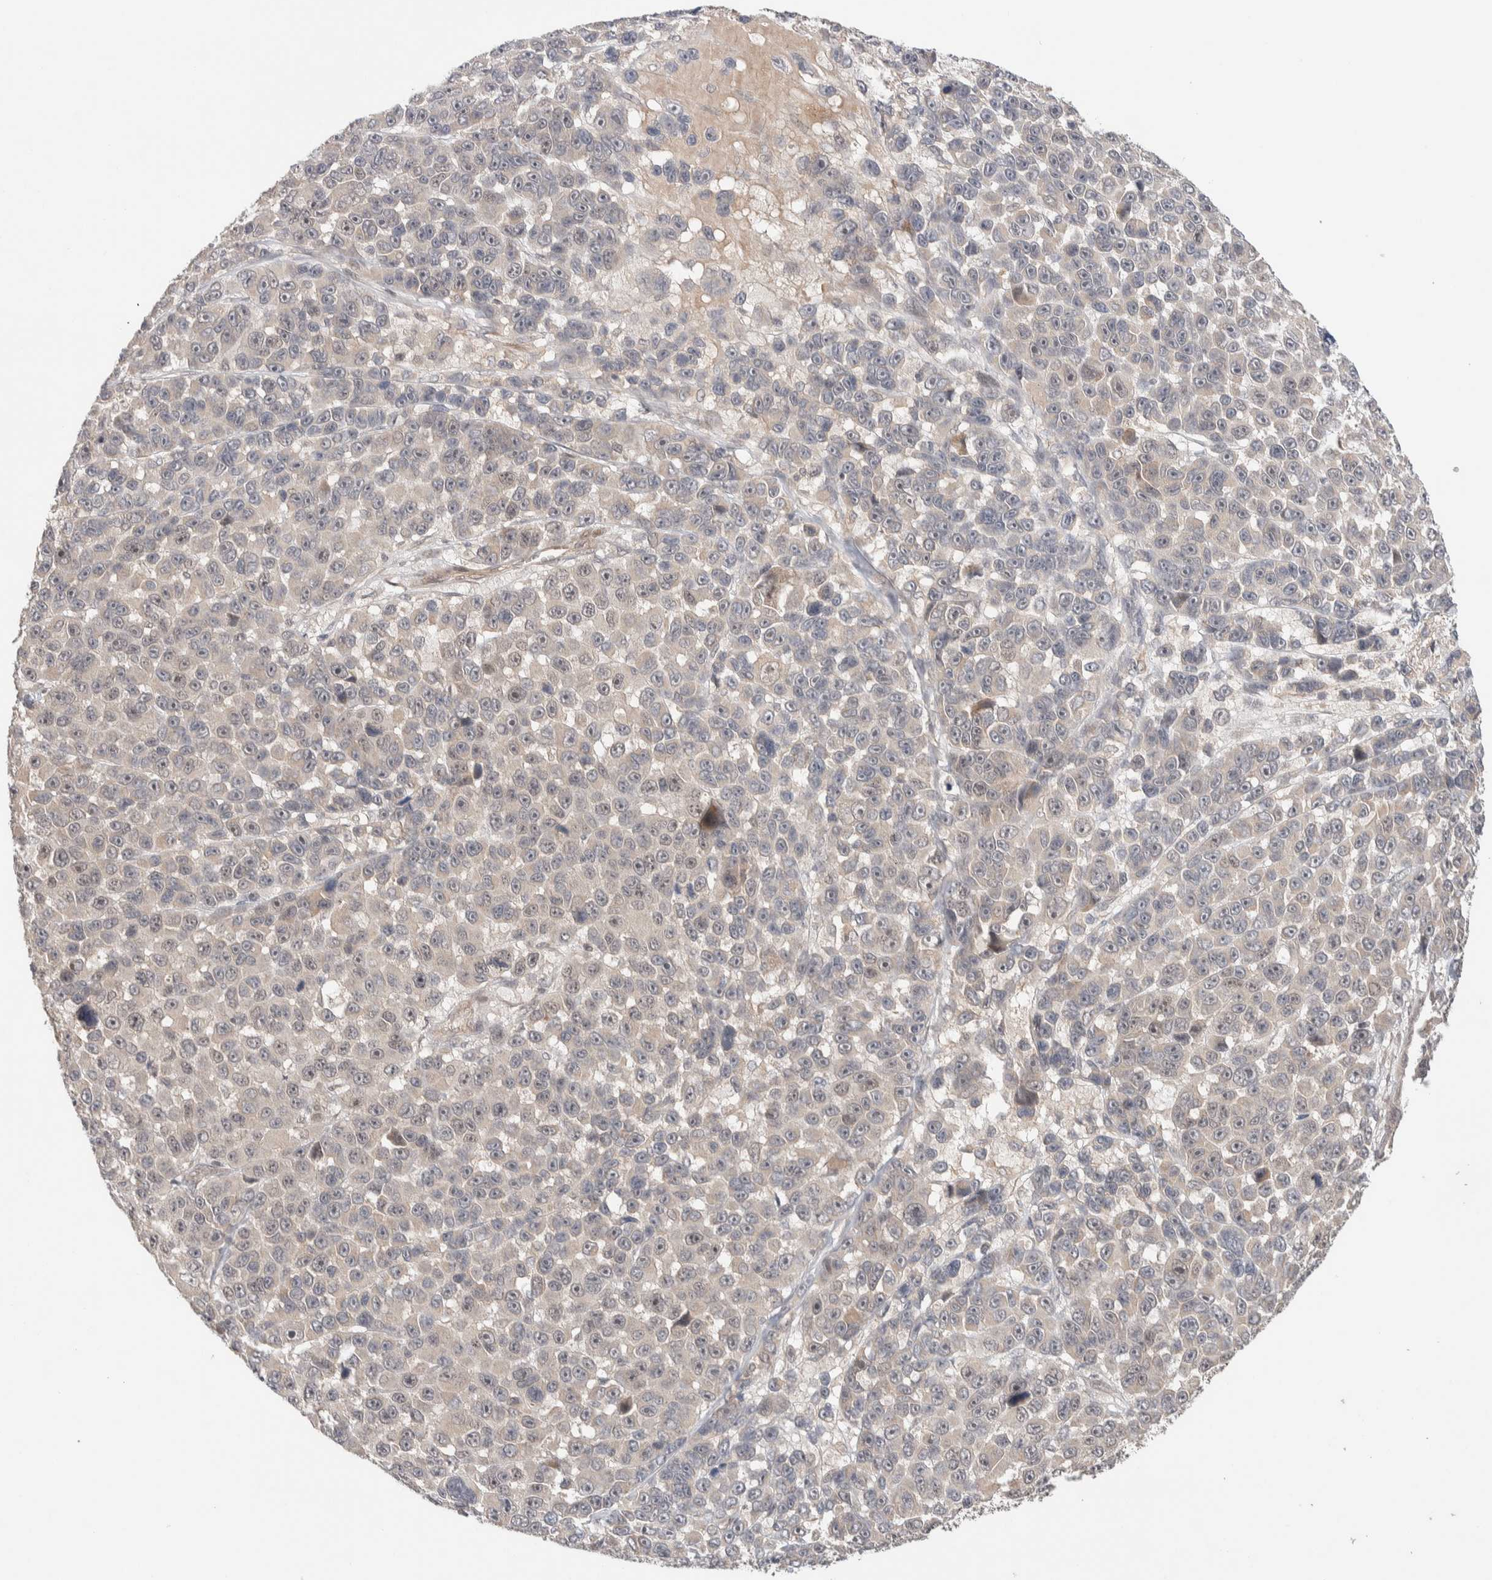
{"staining": {"intensity": "negative", "quantity": "none", "location": "none"}, "tissue": "melanoma", "cell_type": "Tumor cells", "image_type": "cancer", "snomed": [{"axis": "morphology", "description": "Malignant melanoma, NOS"}, {"axis": "topography", "description": "Skin"}], "caption": "The image displays no significant staining in tumor cells of malignant melanoma.", "gene": "PRDM15", "patient": {"sex": "male", "age": 53}}